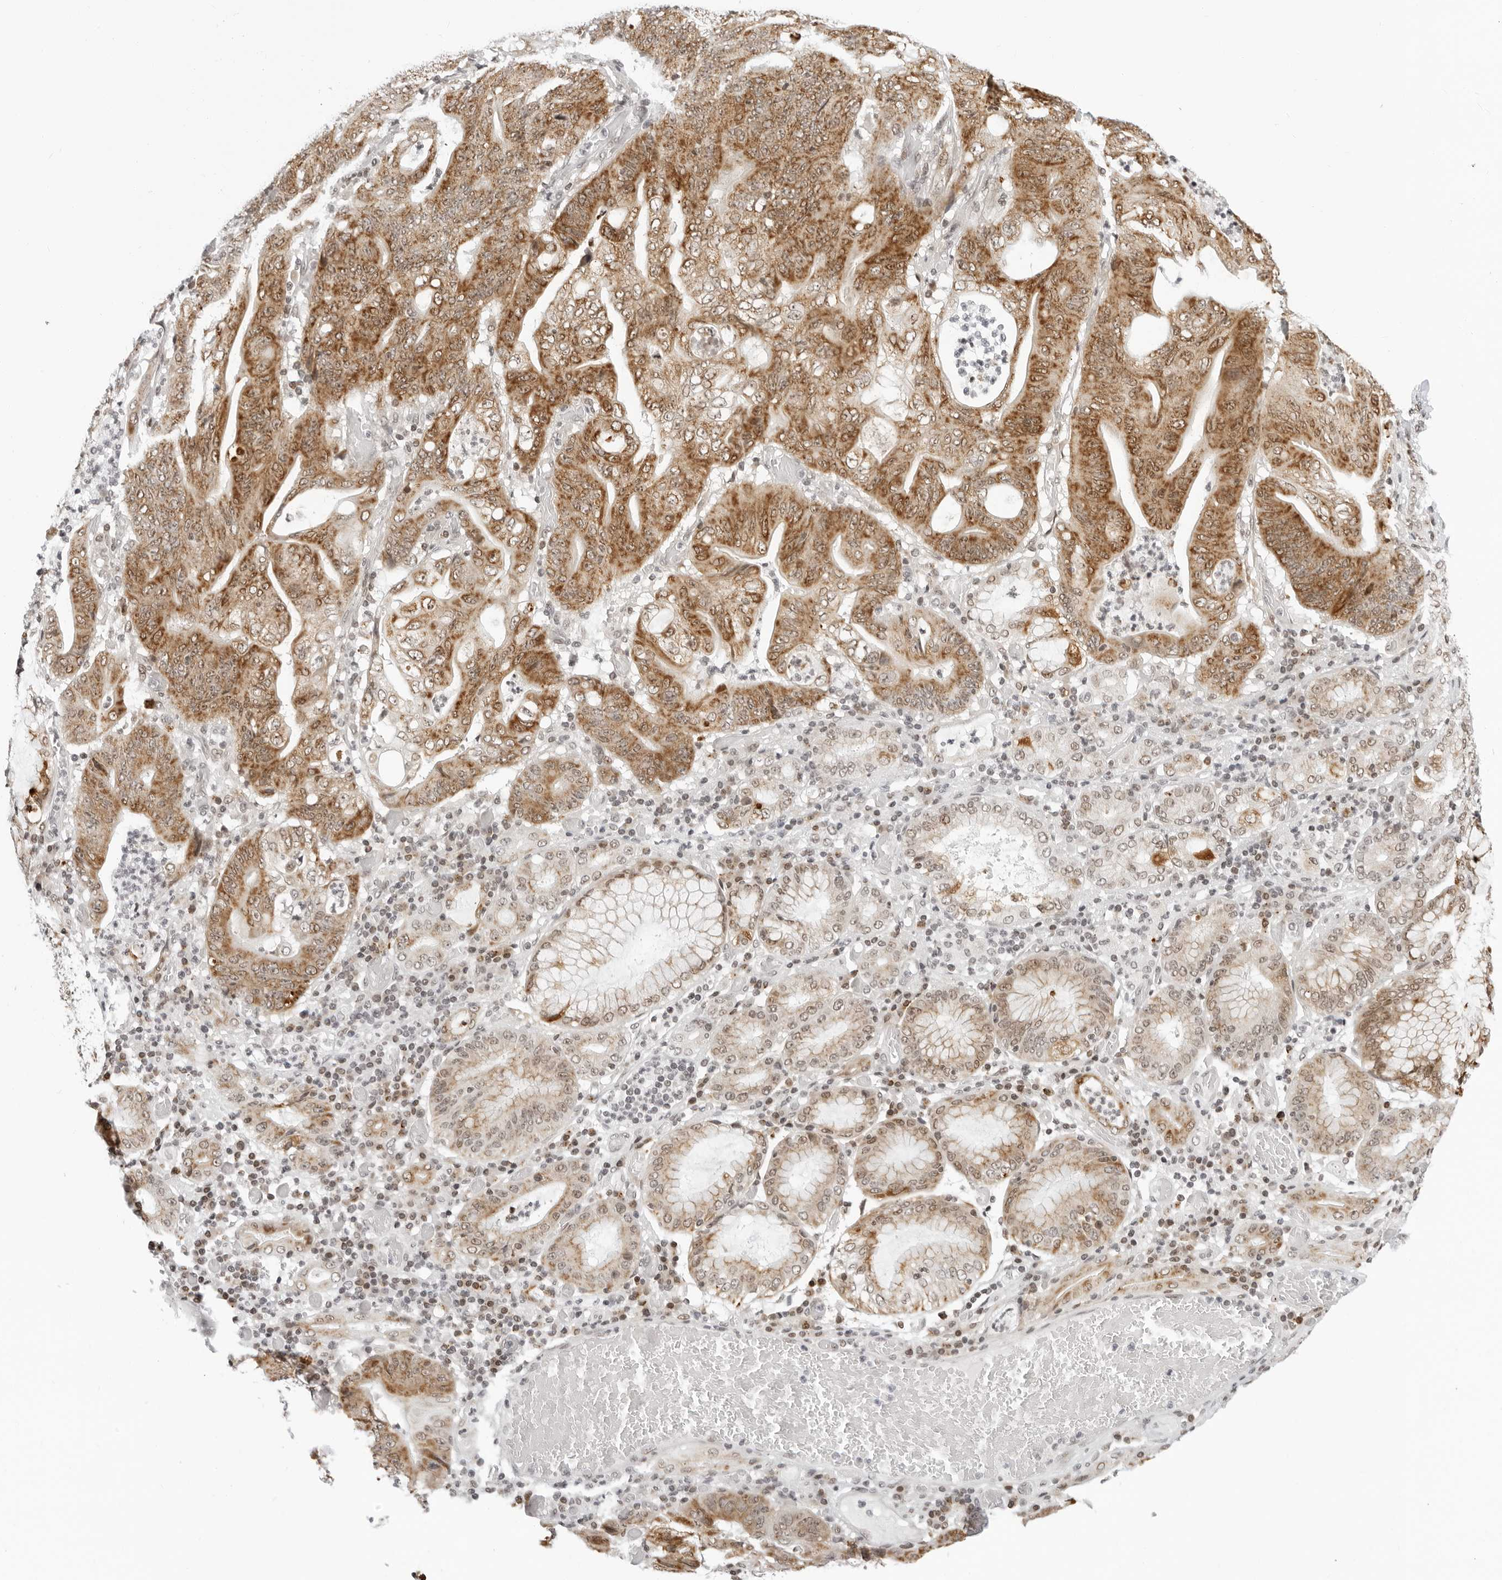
{"staining": {"intensity": "moderate", "quantity": ">75%", "location": "cytoplasmic/membranous"}, "tissue": "stomach cancer", "cell_type": "Tumor cells", "image_type": "cancer", "snomed": [{"axis": "morphology", "description": "Adenocarcinoma, NOS"}, {"axis": "topography", "description": "Stomach"}], "caption": "Immunohistochemistry (DAB (3,3'-diaminobenzidine)) staining of stomach adenocarcinoma reveals moderate cytoplasmic/membranous protein positivity in approximately >75% of tumor cells. (DAB (3,3'-diaminobenzidine) IHC with brightfield microscopy, high magnification).", "gene": "MSH6", "patient": {"sex": "female", "age": 73}}